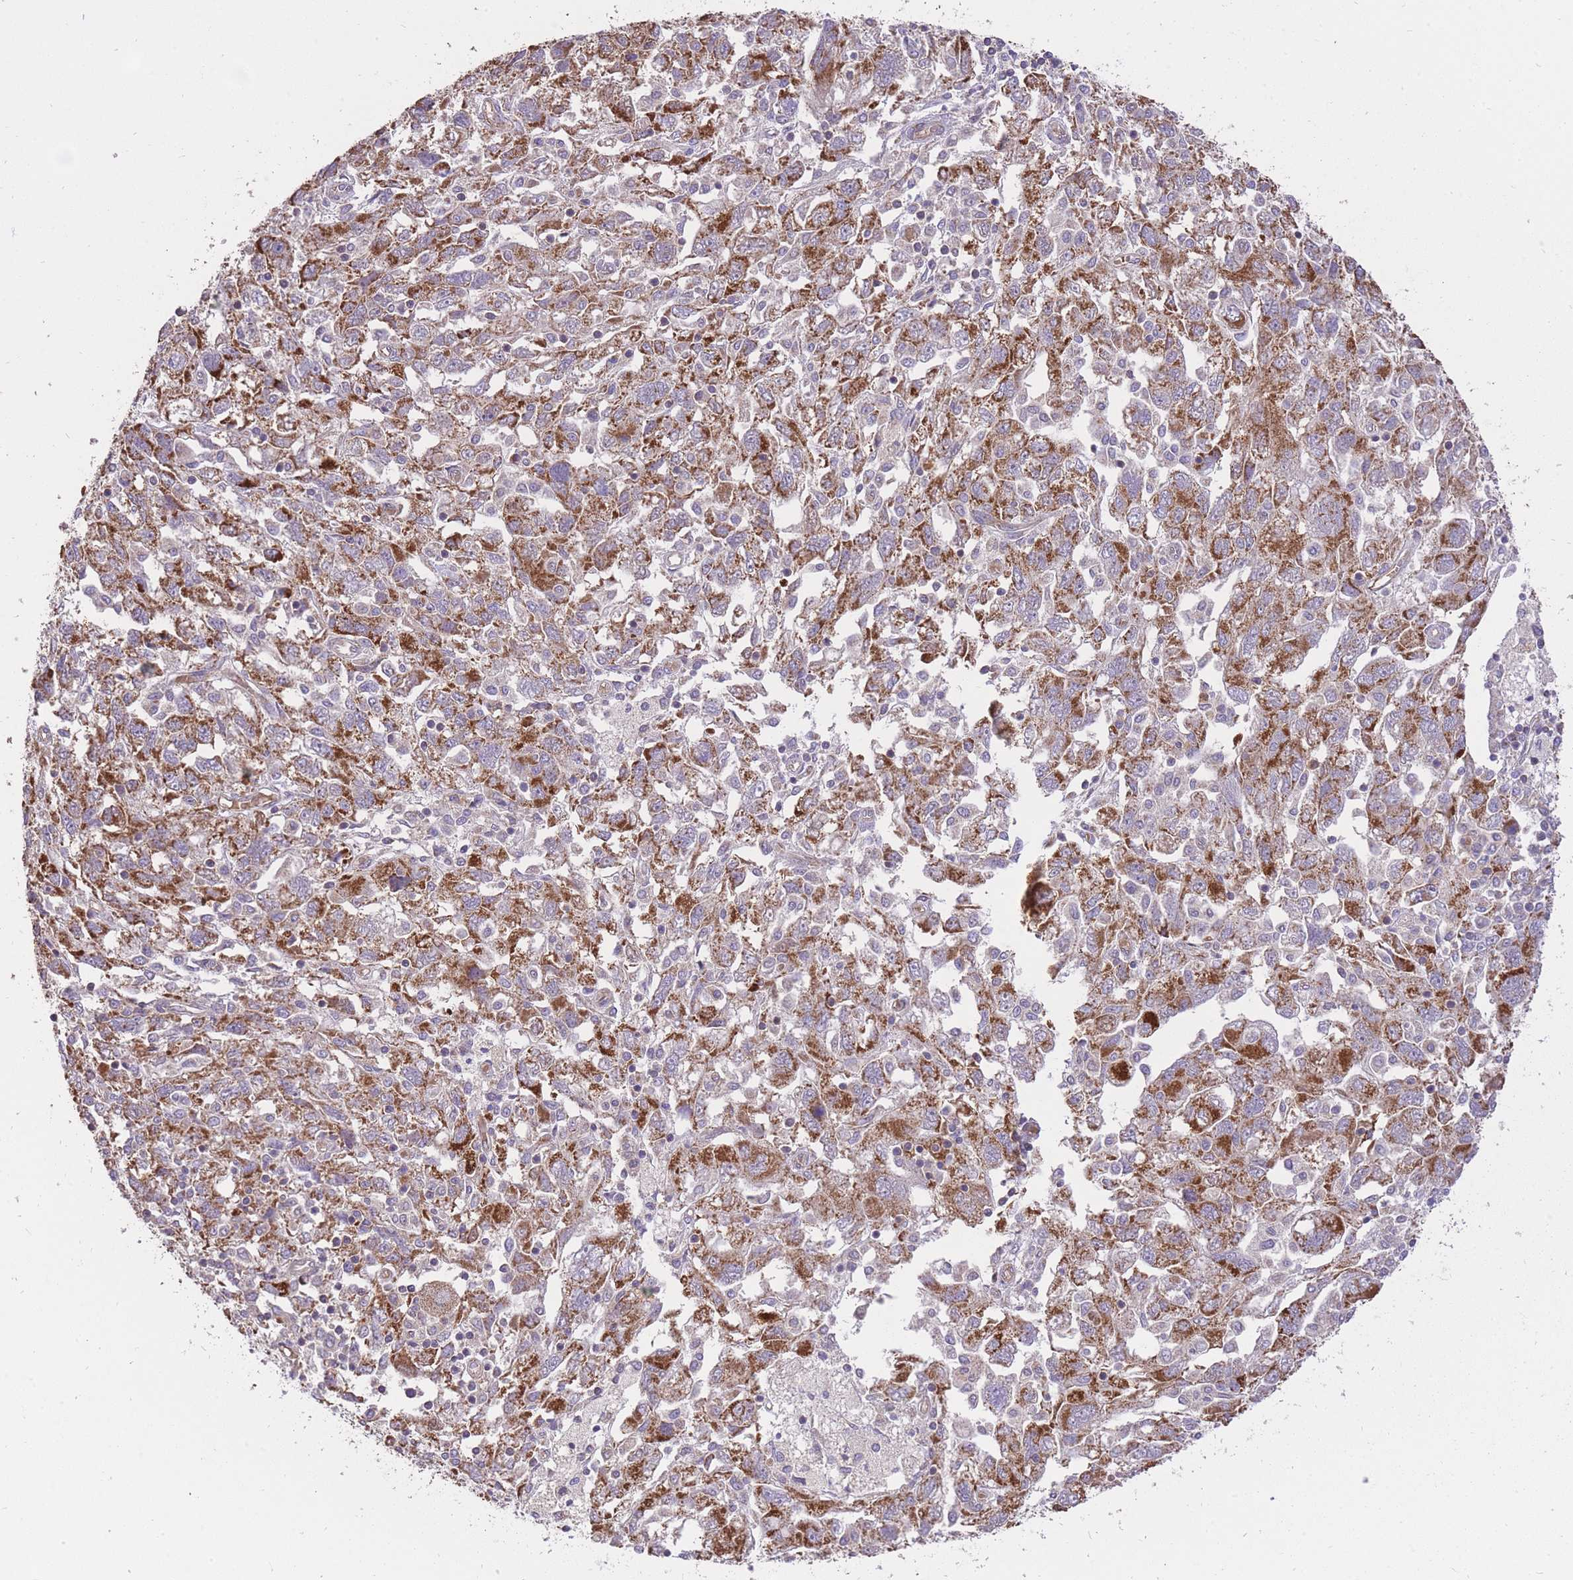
{"staining": {"intensity": "moderate", "quantity": "25%-75%", "location": "cytoplasmic/membranous"}, "tissue": "ovarian cancer", "cell_type": "Tumor cells", "image_type": "cancer", "snomed": [{"axis": "morphology", "description": "Carcinoma, NOS"}, {"axis": "morphology", "description": "Cystadenocarcinoma, serous, NOS"}, {"axis": "topography", "description": "Ovary"}], "caption": "Brown immunohistochemical staining in human carcinoma (ovarian) shows moderate cytoplasmic/membranous positivity in approximately 25%-75% of tumor cells.", "gene": "PREP", "patient": {"sex": "female", "age": 69}}